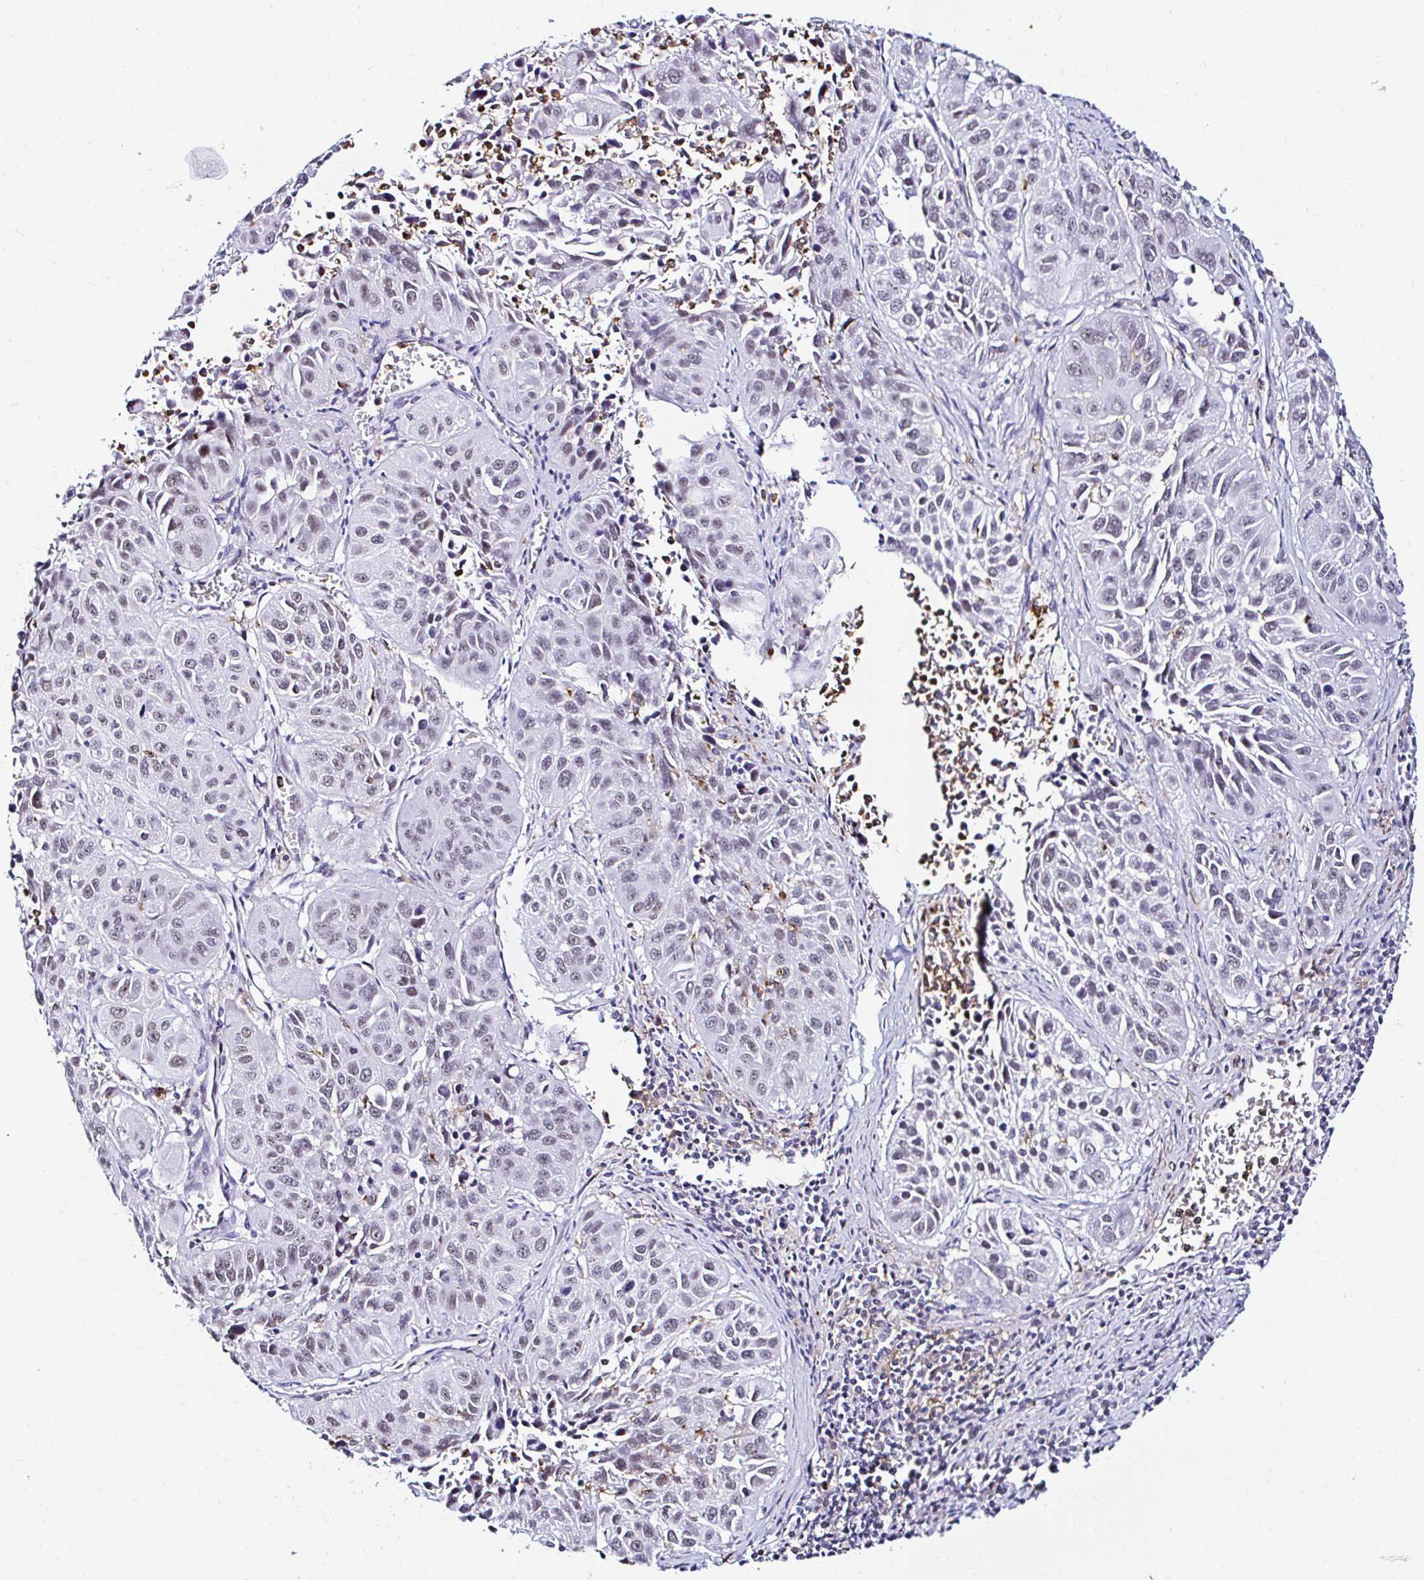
{"staining": {"intensity": "negative", "quantity": "none", "location": "none"}, "tissue": "lung cancer", "cell_type": "Tumor cells", "image_type": "cancer", "snomed": [{"axis": "morphology", "description": "Squamous cell carcinoma, NOS"}, {"axis": "topography", "description": "Lung"}], "caption": "This is an immunohistochemistry (IHC) image of squamous cell carcinoma (lung). There is no positivity in tumor cells.", "gene": "CYBB", "patient": {"sex": "female", "age": 61}}